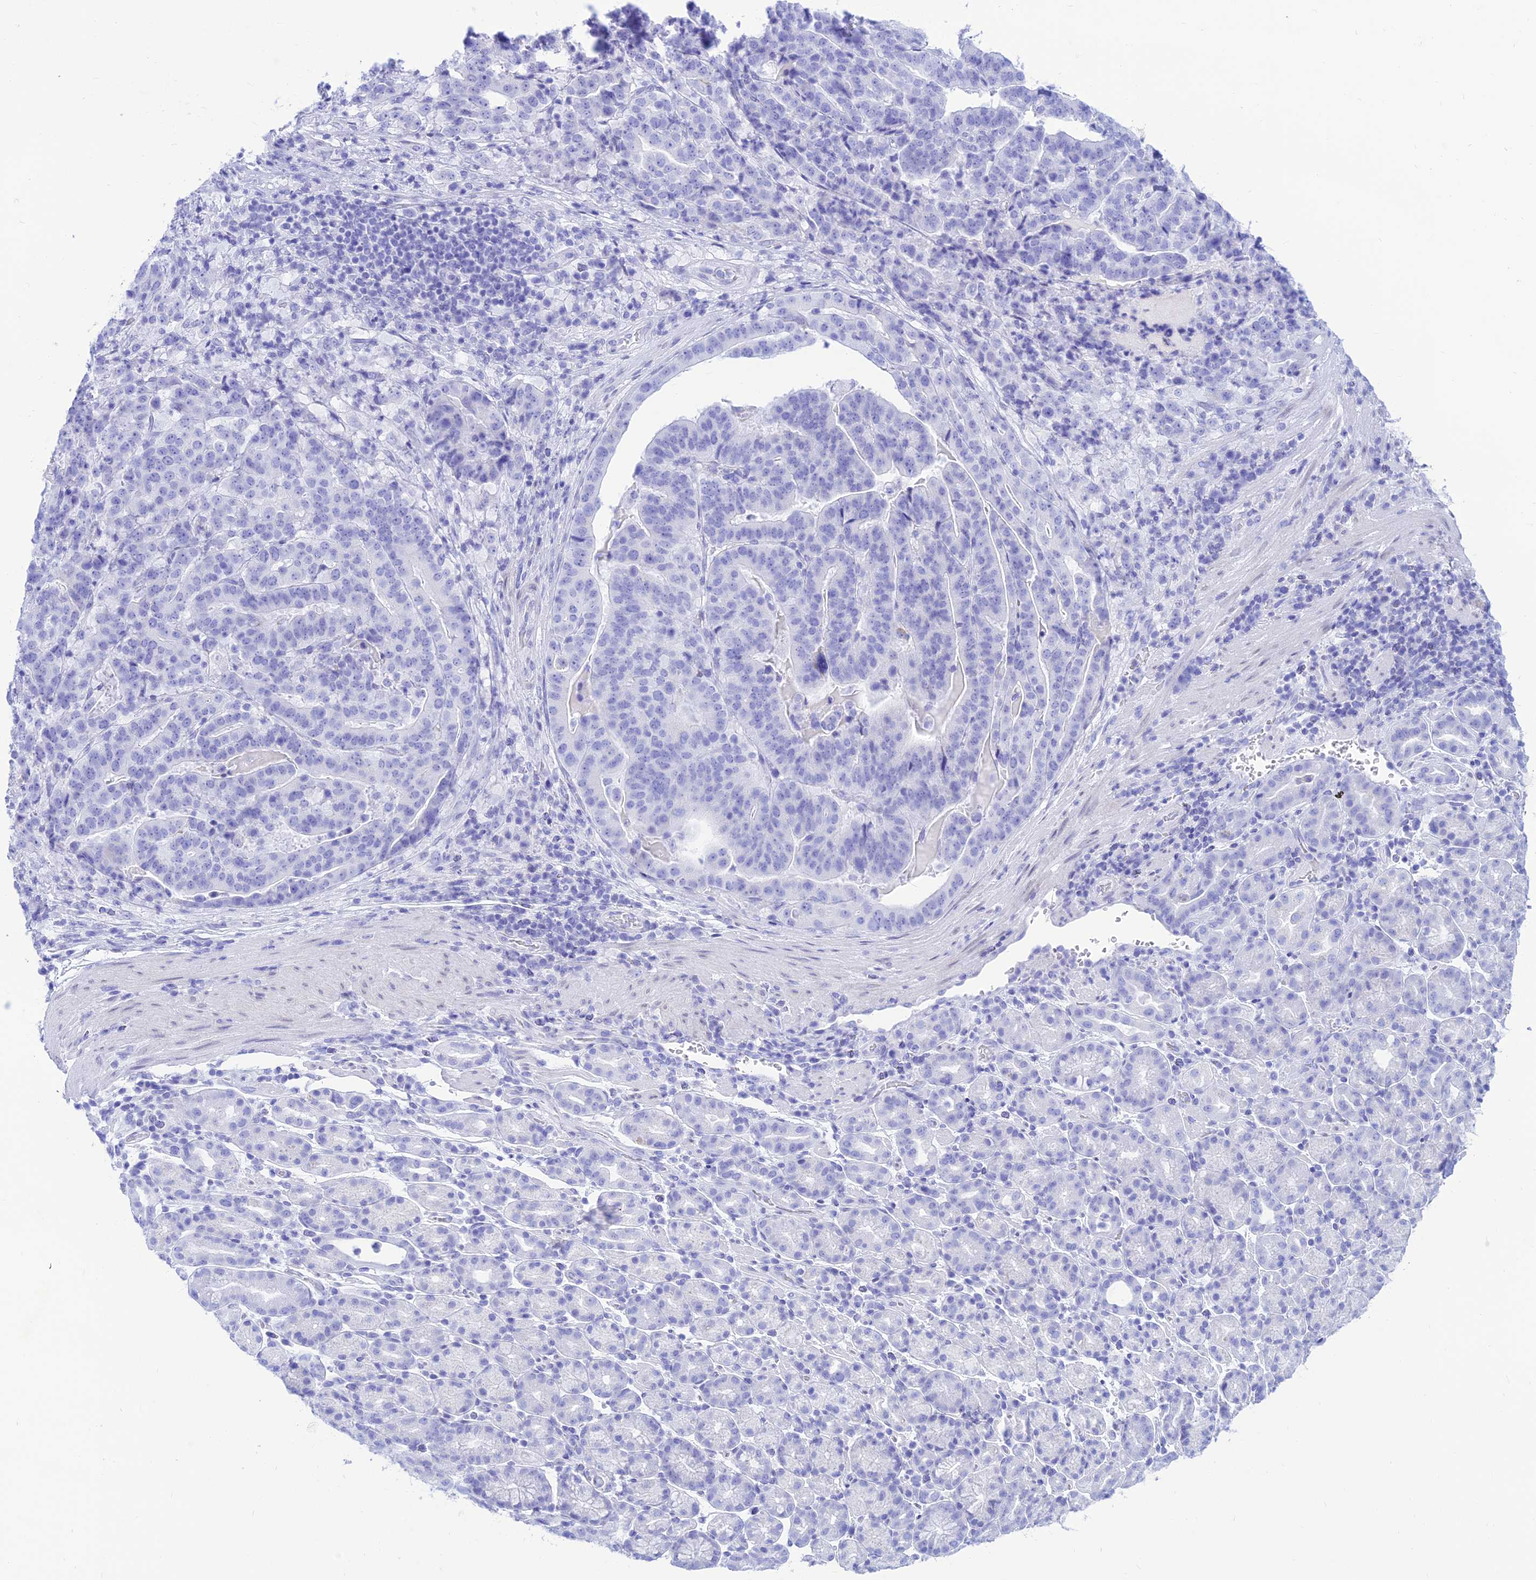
{"staining": {"intensity": "negative", "quantity": "none", "location": "none"}, "tissue": "stomach cancer", "cell_type": "Tumor cells", "image_type": "cancer", "snomed": [{"axis": "morphology", "description": "Adenocarcinoma, NOS"}, {"axis": "topography", "description": "Stomach"}], "caption": "This is a micrograph of IHC staining of stomach cancer, which shows no expression in tumor cells.", "gene": "PRNP", "patient": {"sex": "male", "age": 48}}